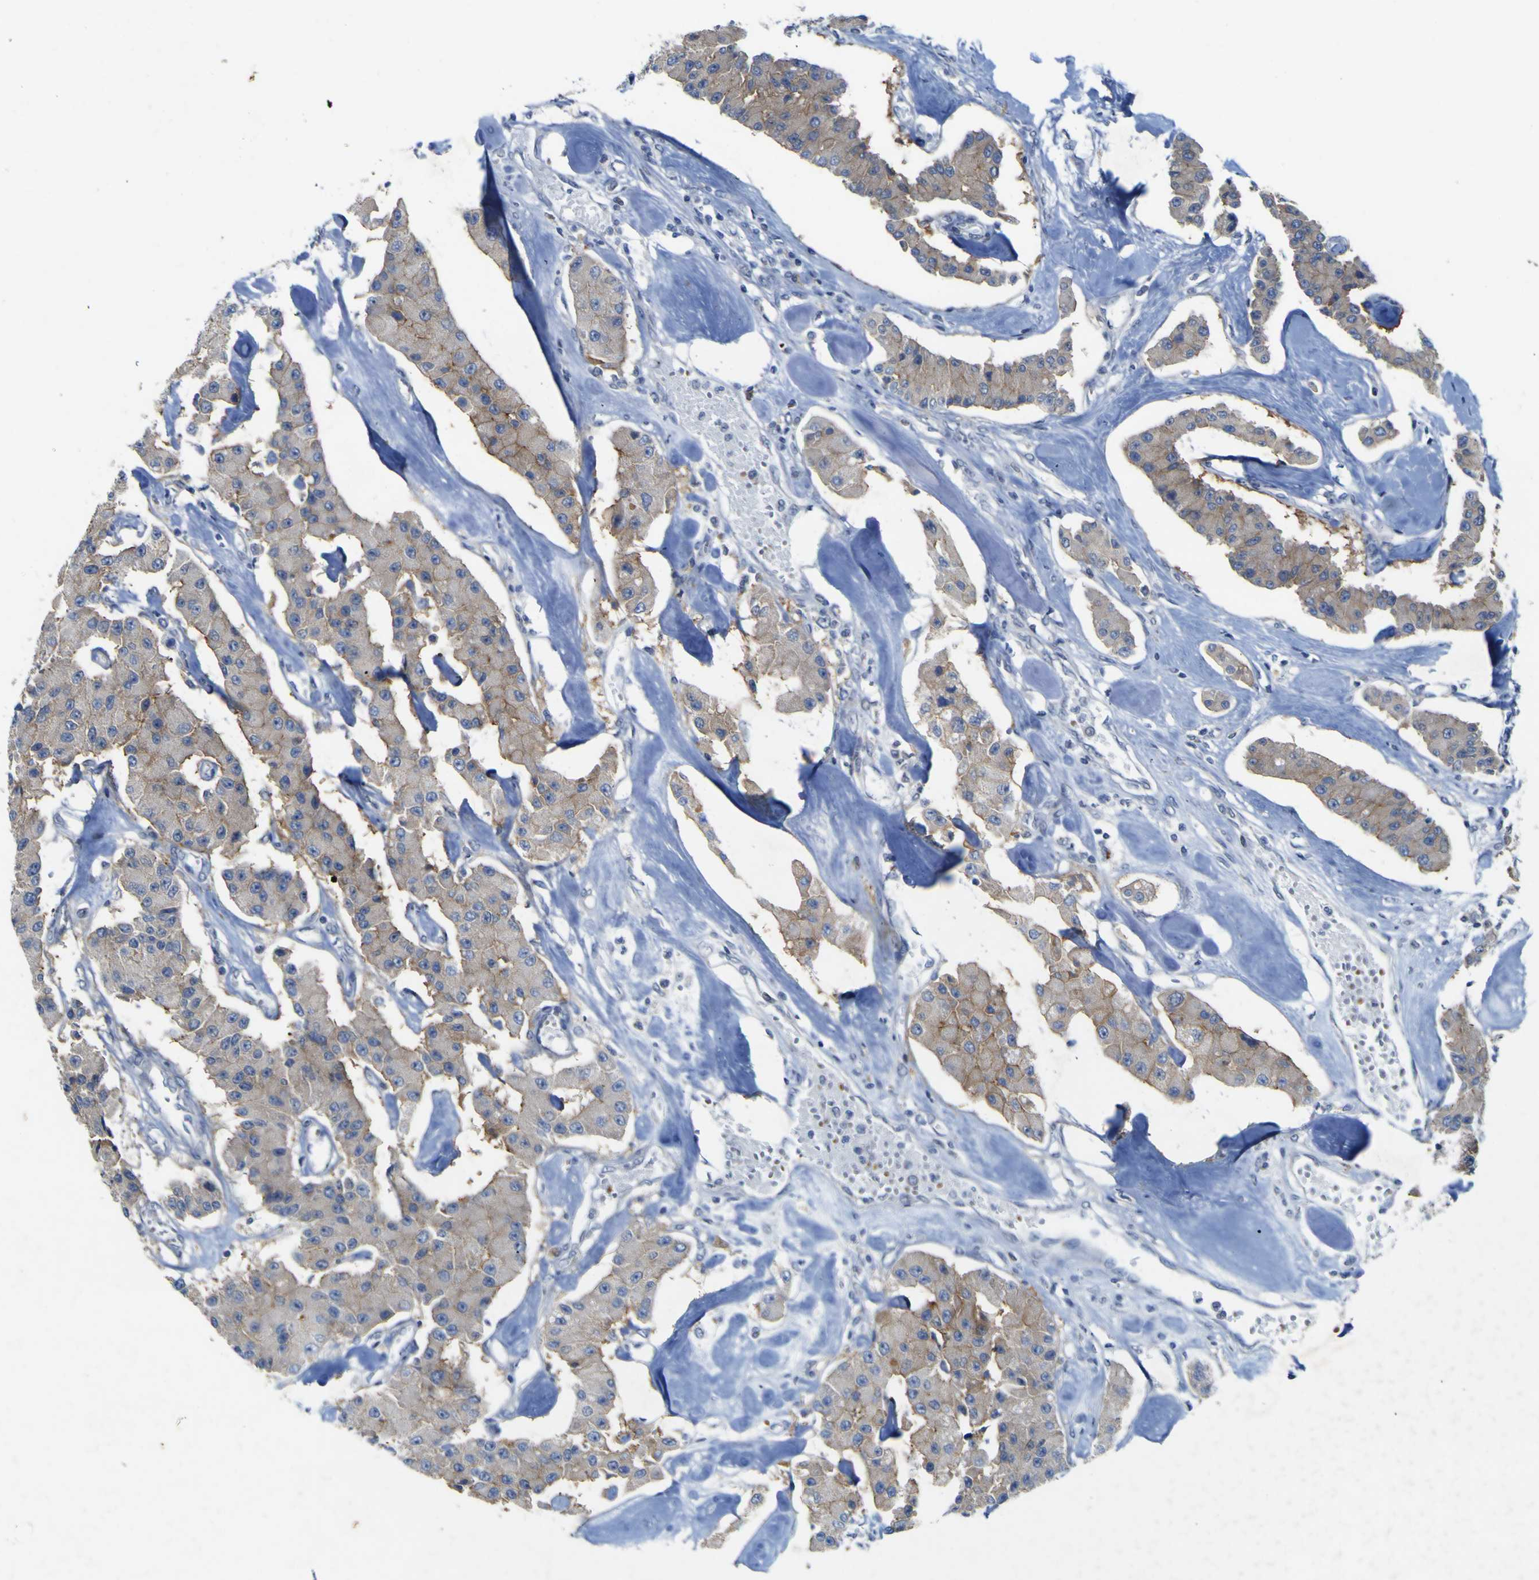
{"staining": {"intensity": "negative", "quantity": "none", "location": "none"}, "tissue": "carcinoid", "cell_type": "Tumor cells", "image_type": "cancer", "snomed": [{"axis": "morphology", "description": "Carcinoid, malignant, NOS"}, {"axis": "topography", "description": "Pancreas"}], "caption": "This is an immunohistochemistry (IHC) image of malignant carcinoid. There is no staining in tumor cells.", "gene": "NAV1", "patient": {"sex": "male", "age": 41}}